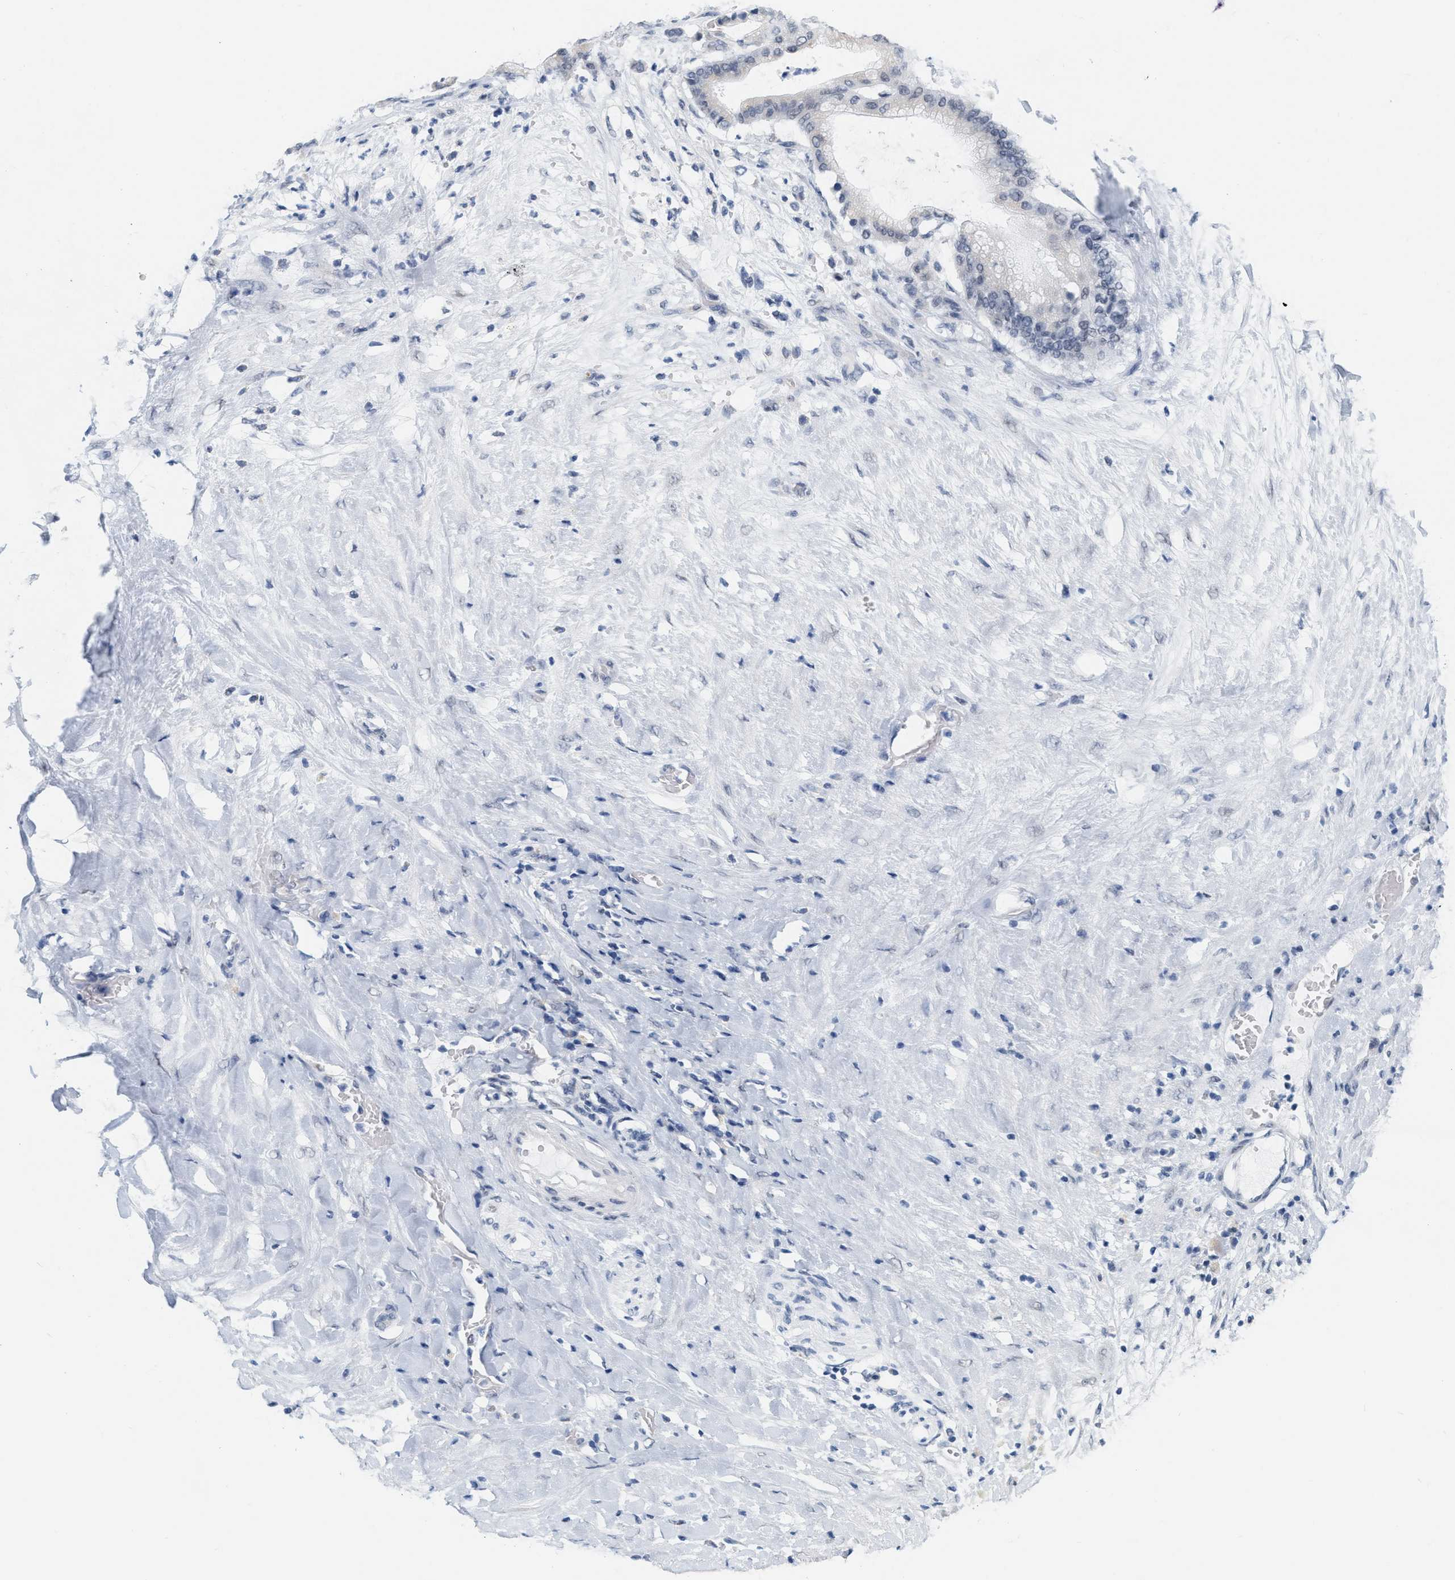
{"staining": {"intensity": "negative", "quantity": "none", "location": "none"}, "tissue": "pancreatic cancer", "cell_type": "Tumor cells", "image_type": "cancer", "snomed": [{"axis": "morphology", "description": "Adenocarcinoma, NOS"}, {"axis": "topography", "description": "Pancreas"}], "caption": "The immunohistochemistry (IHC) photomicrograph has no significant expression in tumor cells of pancreatic cancer (adenocarcinoma) tissue.", "gene": "XIRP1", "patient": {"sex": "male", "age": 41}}